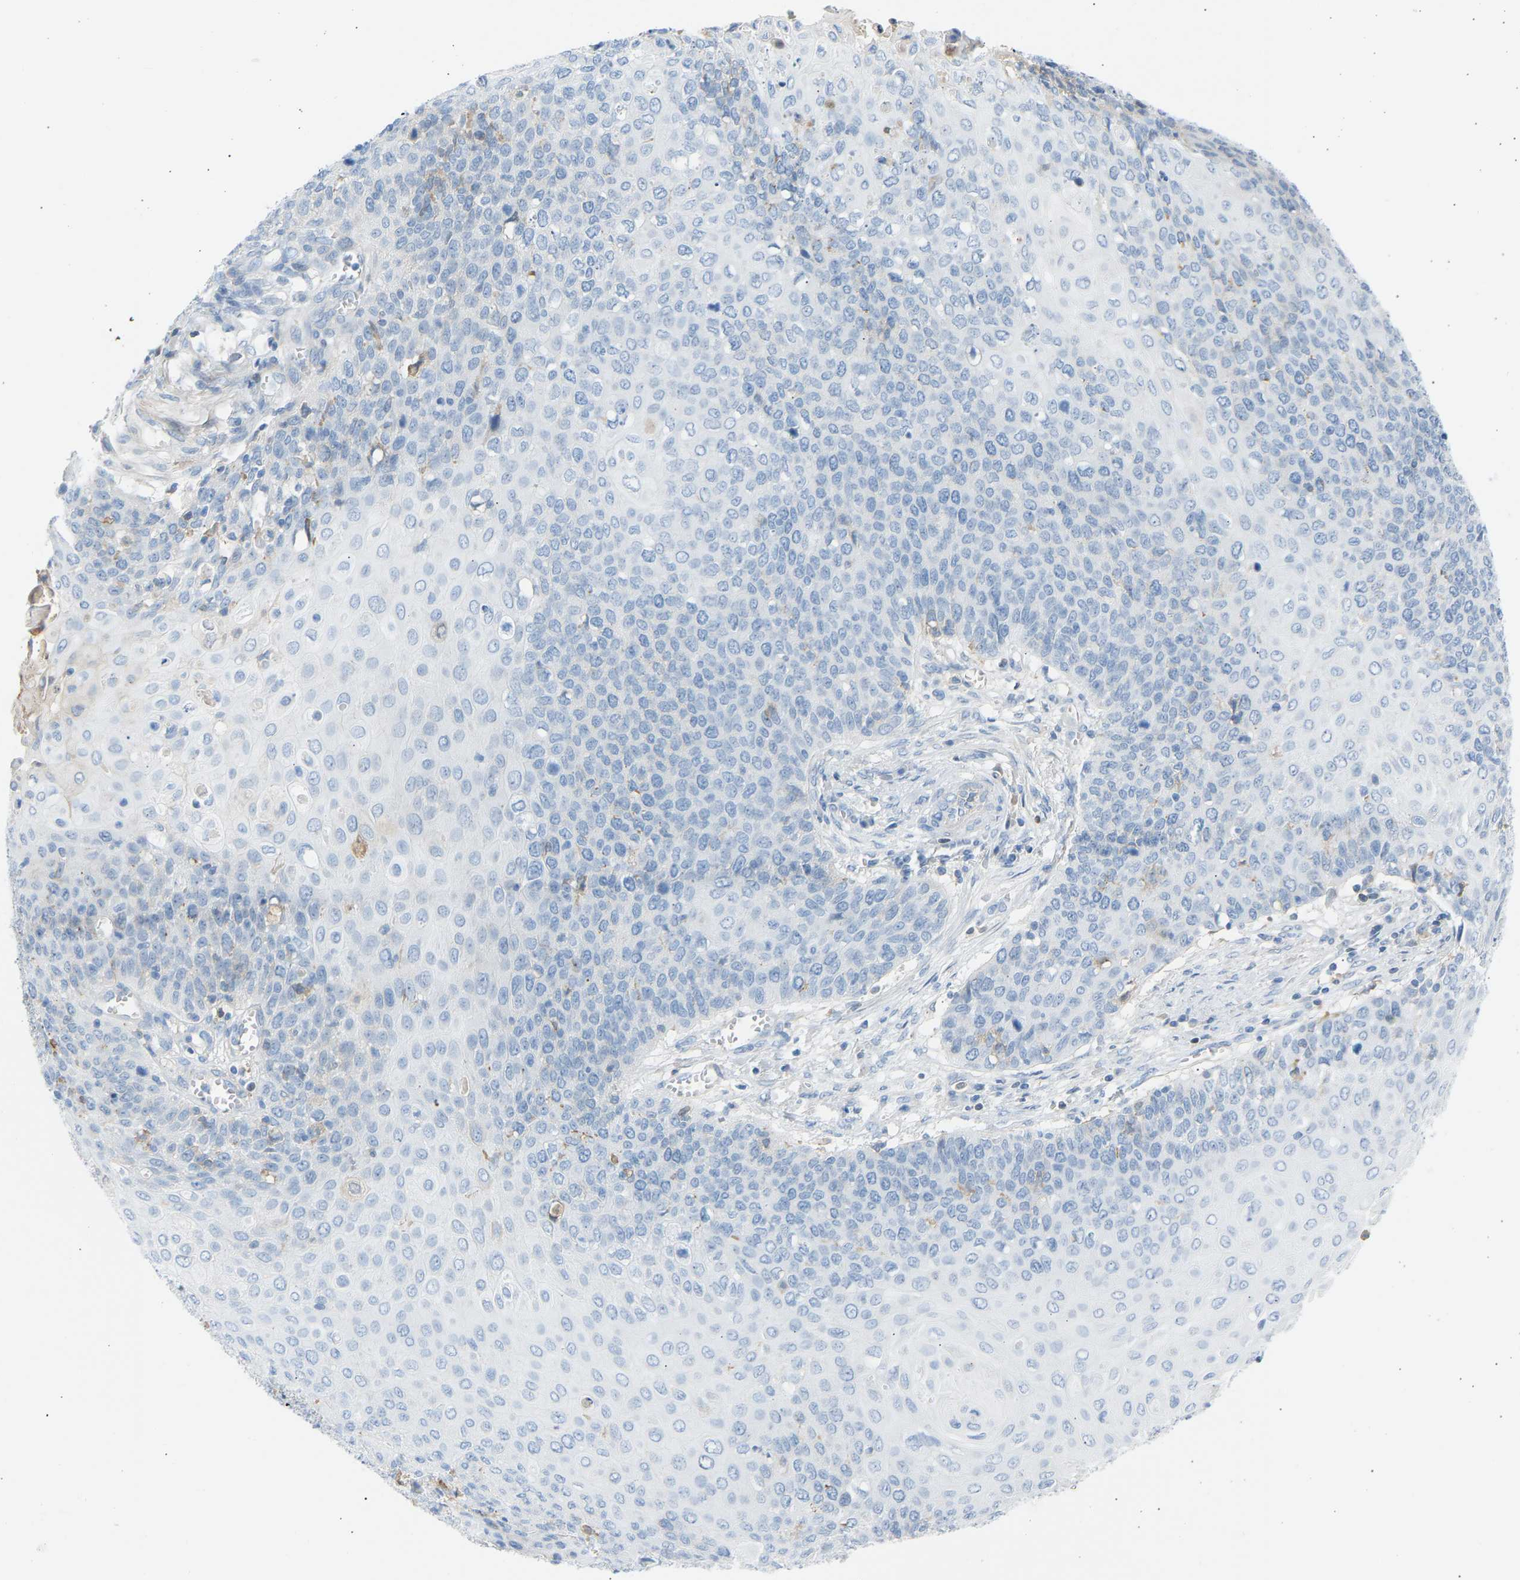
{"staining": {"intensity": "negative", "quantity": "none", "location": "none"}, "tissue": "cervical cancer", "cell_type": "Tumor cells", "image_type": "cancer", "snomed": [{"axis": "morphology", "description": "Squamous cell carcinoma, NOS"}, {"axis": "topography", "description": "Cervix"}], "caption": "Immunohistochemistry image of cervical cancer (squamous cell carcinoma) stained for a protein (brown), which demonstrates no staining in tumor cells. The staining was performed using DAB to visualize the protein expression in brown, while the nuclei were stained in blue with hematoxylin (Magnification: 20x).", "gene": "GNAS", "patient": {"sex": "female", "age": 39}}